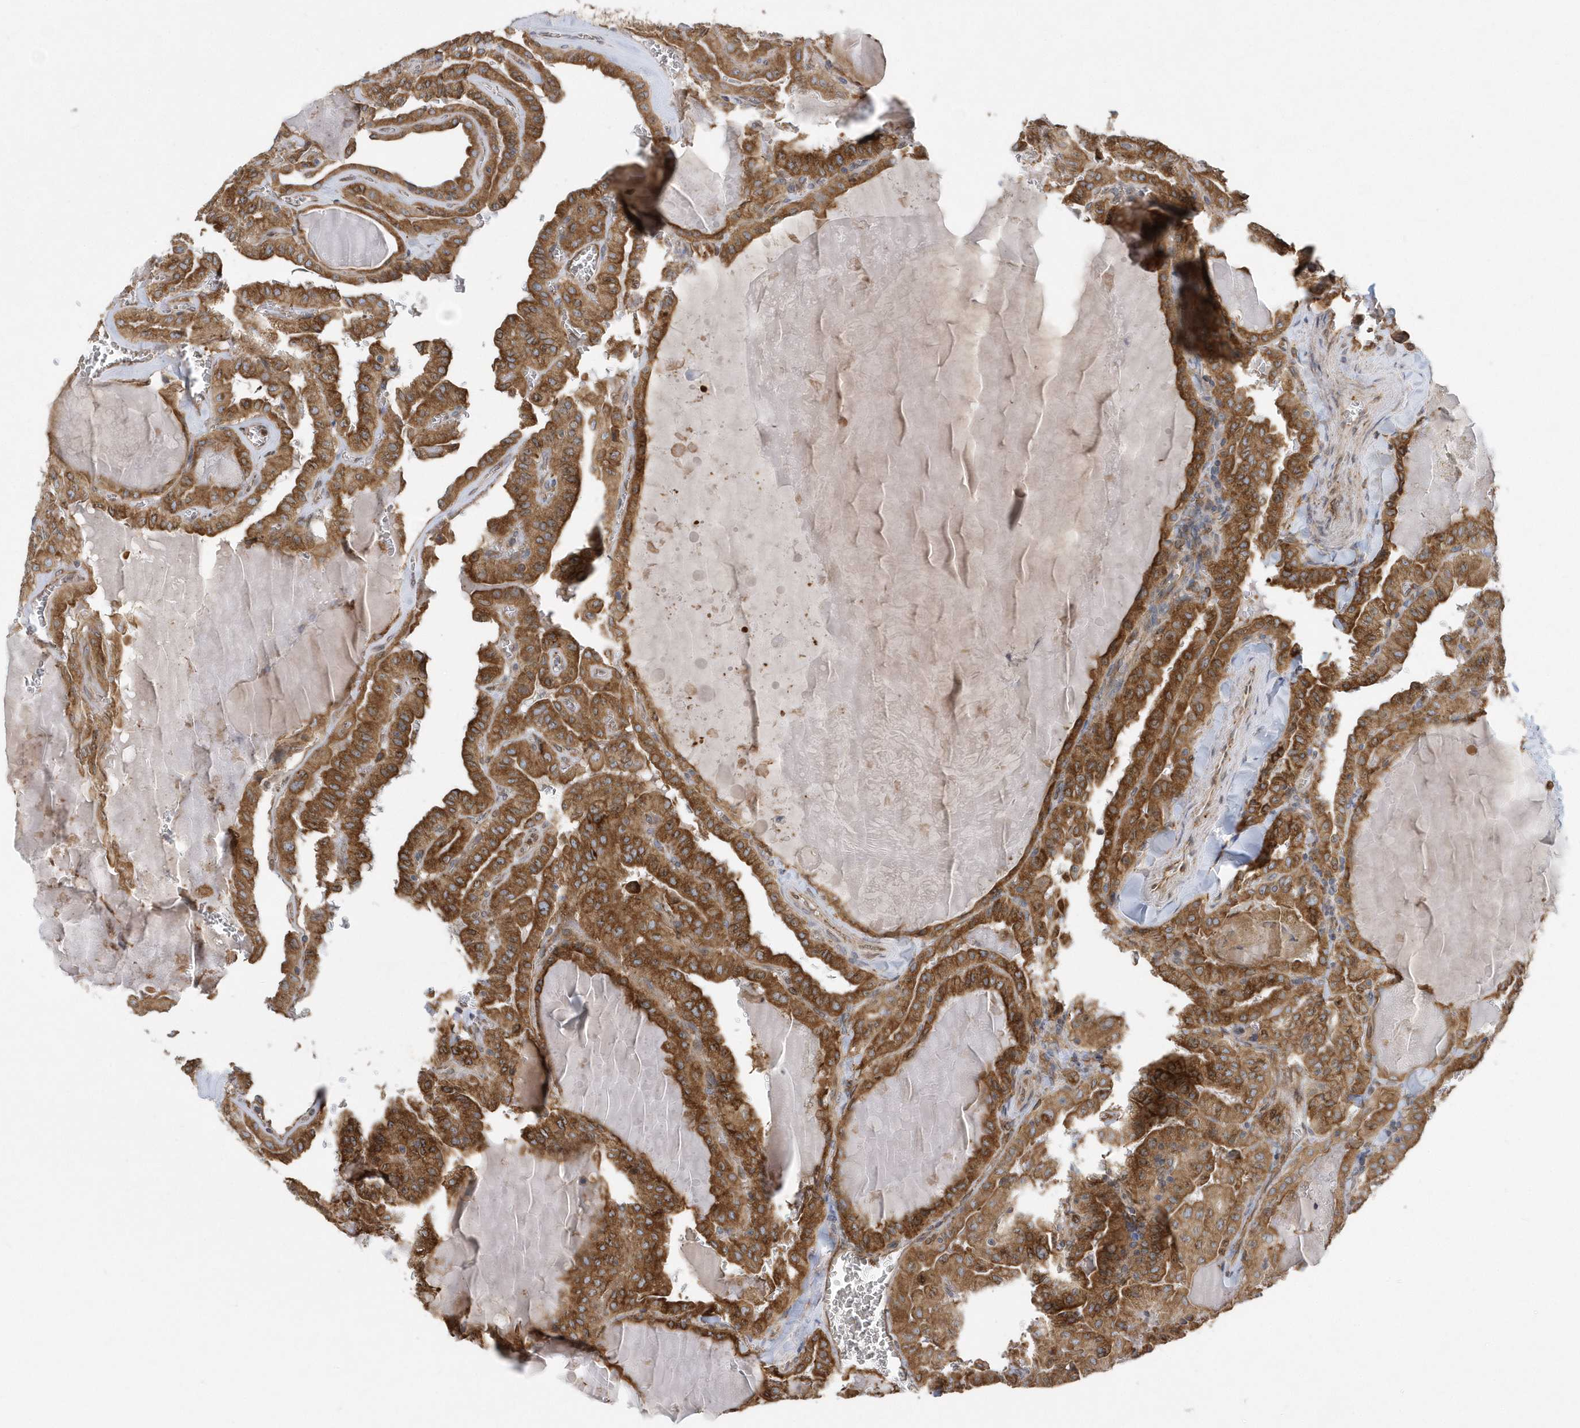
{"staining": {"intensity": "moderate", "quantity": ">75%", "location": "cytoplasmic/membranous"}, "tissue": "thyroid cancer", "cell_type": "Tumor cells", "image_type": "cancer", "snomed": [{"axis": "morphology", "description": "Papillary adenocarcinoma, NOS"}, {"axis": "topography", "description": "Thyroid gland"}], "caption": "A brown stain labels moderate cytoplasmic/membranous positivity of a protein in human thyroid papillary adenocarcinoma tumor cells.", "gene": "VAMP7", "patient": {"sex": "male", "age": 52}}